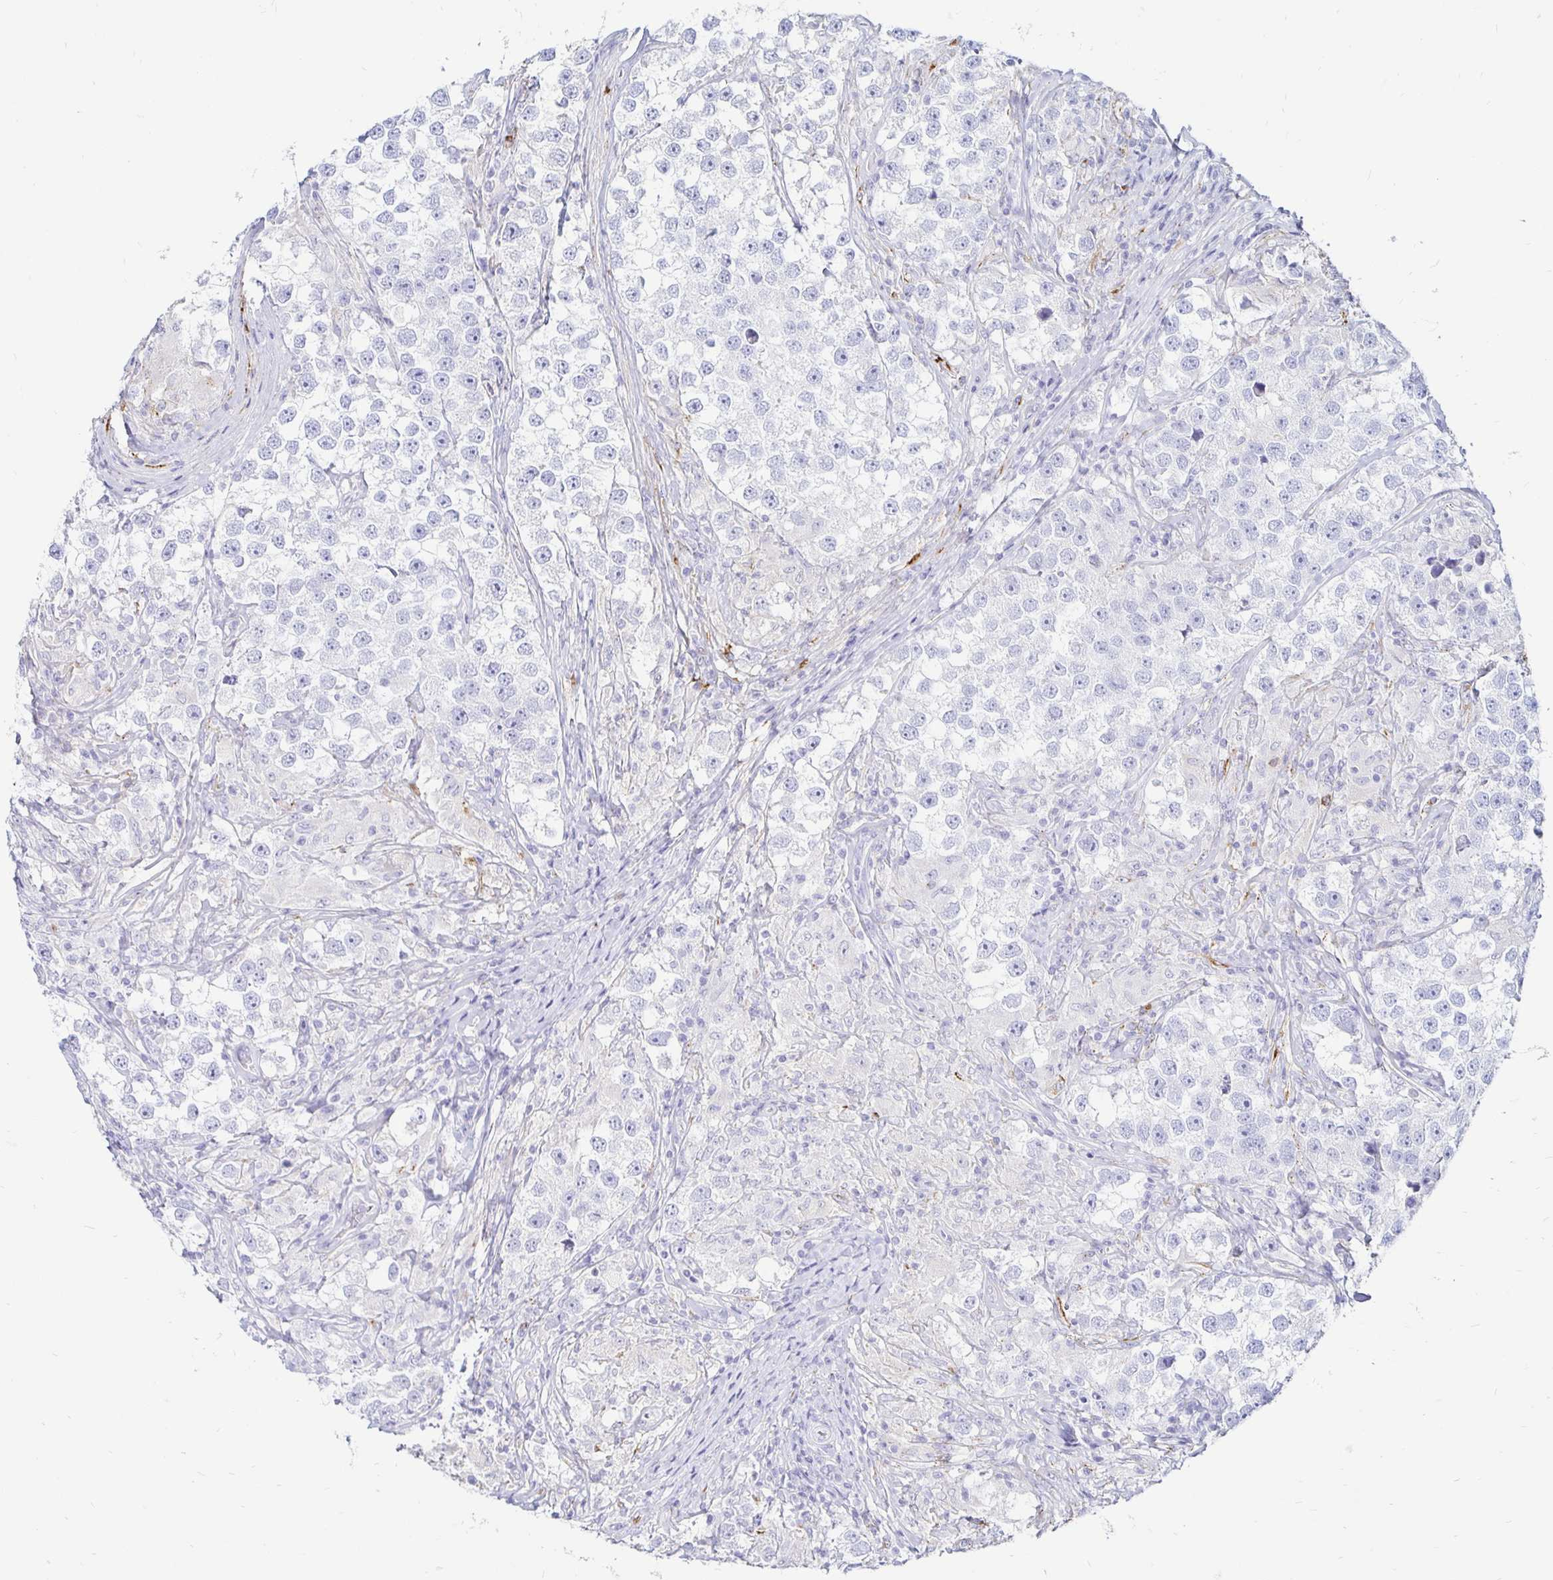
{"staining": {"intensity": "negative", "quantity": "none", "location": "none"}, "tissue": "testis cancer", "cell_type": "Tumor cells", "image_type": "cancer", "snomed": [{"axis": "morphology", "description": "Seminoma, NOS"}, {"axis": "topography", "description": "Testis"}], "caption": "DAB (3,3'-diaminobenzidine) immunohistochemical staining of human testis cancer (seminoma) reveals no significant staining in tumor cells. (Stains: DAB (3,3'-diaminobenzidine) IHC with hematoxylin counter stain, Microscopy: brightfield microscopy at high magnification).", "gene": "TIMP1", "patient": {"sex": "male", "age": 46}}